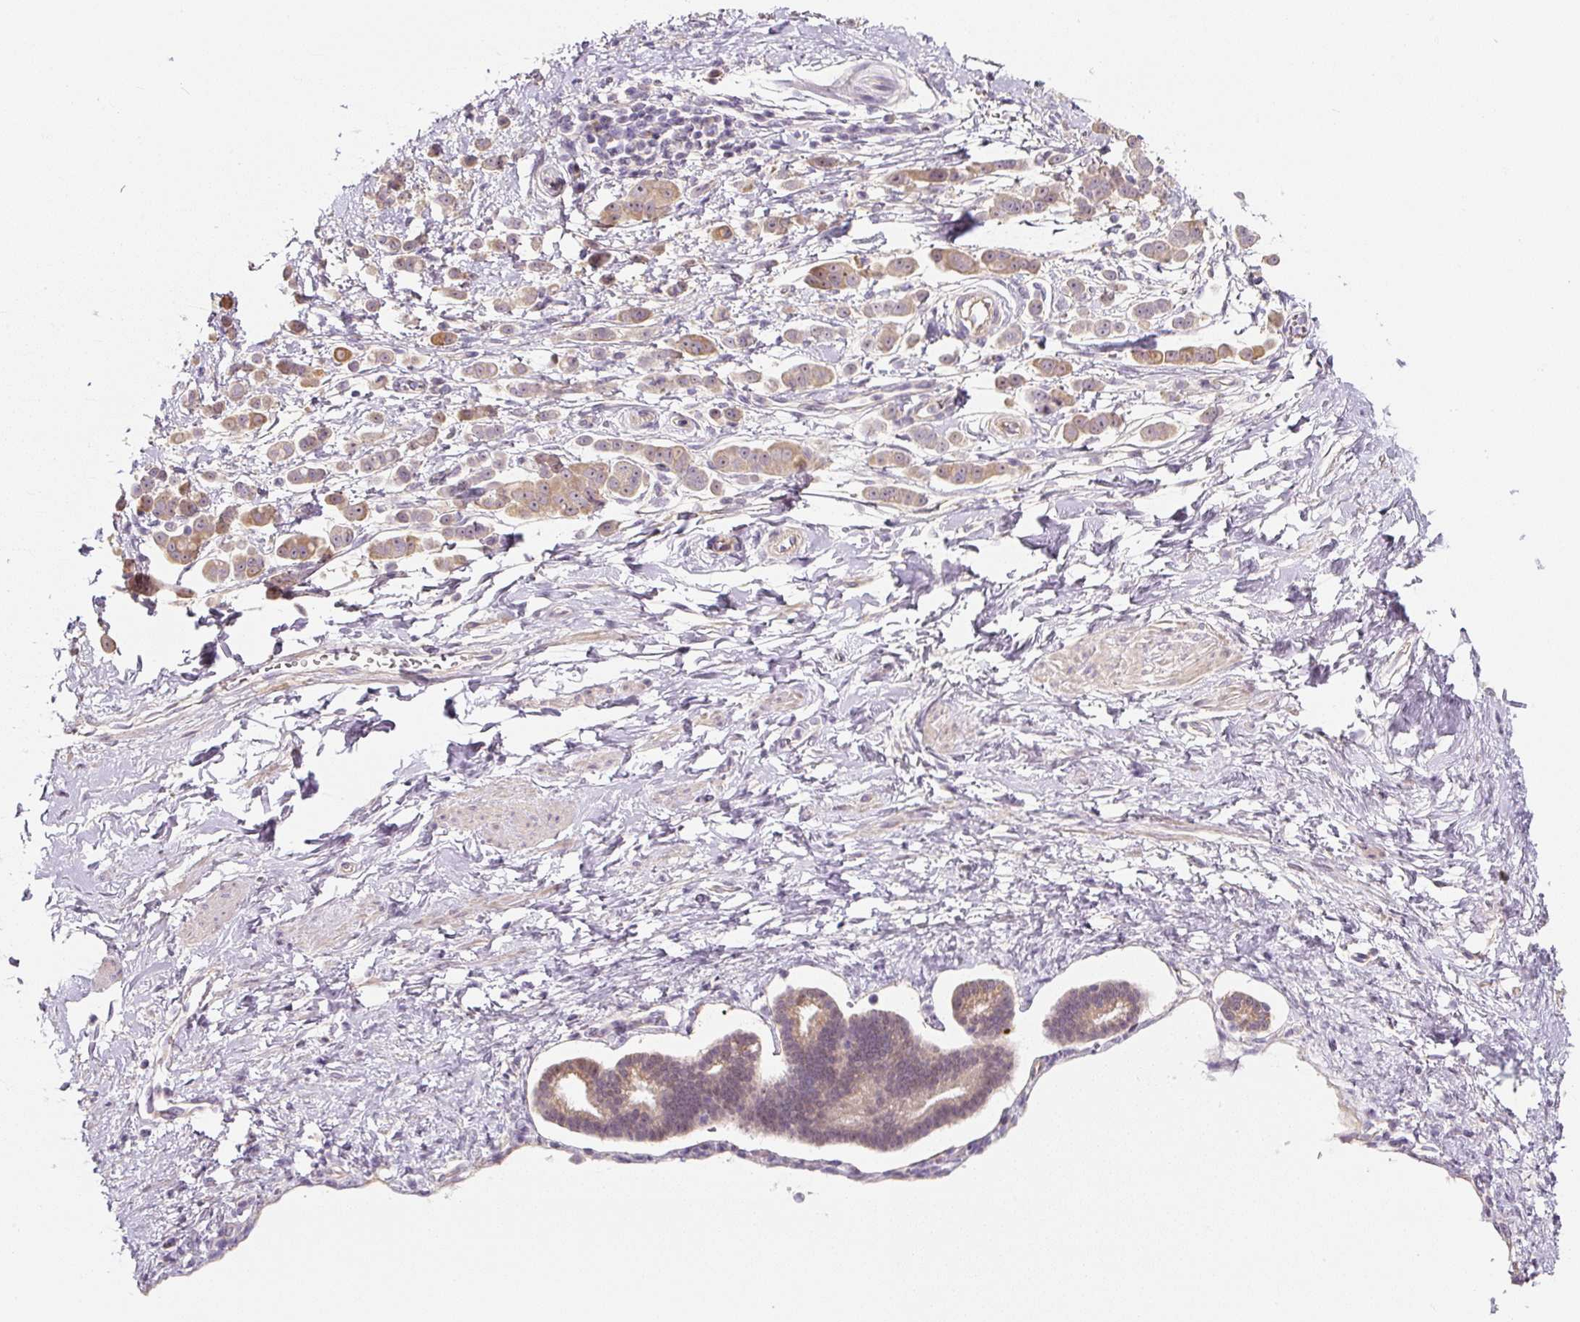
{"staining": {"intensity": "moderate", "quantity": ">75%", "location": "cytoplasmic/membranous"}, "tissue": "pancreatic cancer", "cell_type": "Tumor cells", "image_type": "cancer", "snomed": [{"axis": "morphology", "description": "Normal tissue, NOS"}, {"axis": "morphology", "description": "Adenocarcinoma, NOS"}, {"axis": "topography", "description": "Pancreas"}], "caption": "An immunohistochemistry (IHC) image of tumor tissue is shown. Protein staining in brown labels moderate cytoplasmic/membranous positivity in adenocarcinoma (pancreatic) within tumor cells.", "gene": "PWWP3B", "patient": {"sex": "female", "age": 64}}